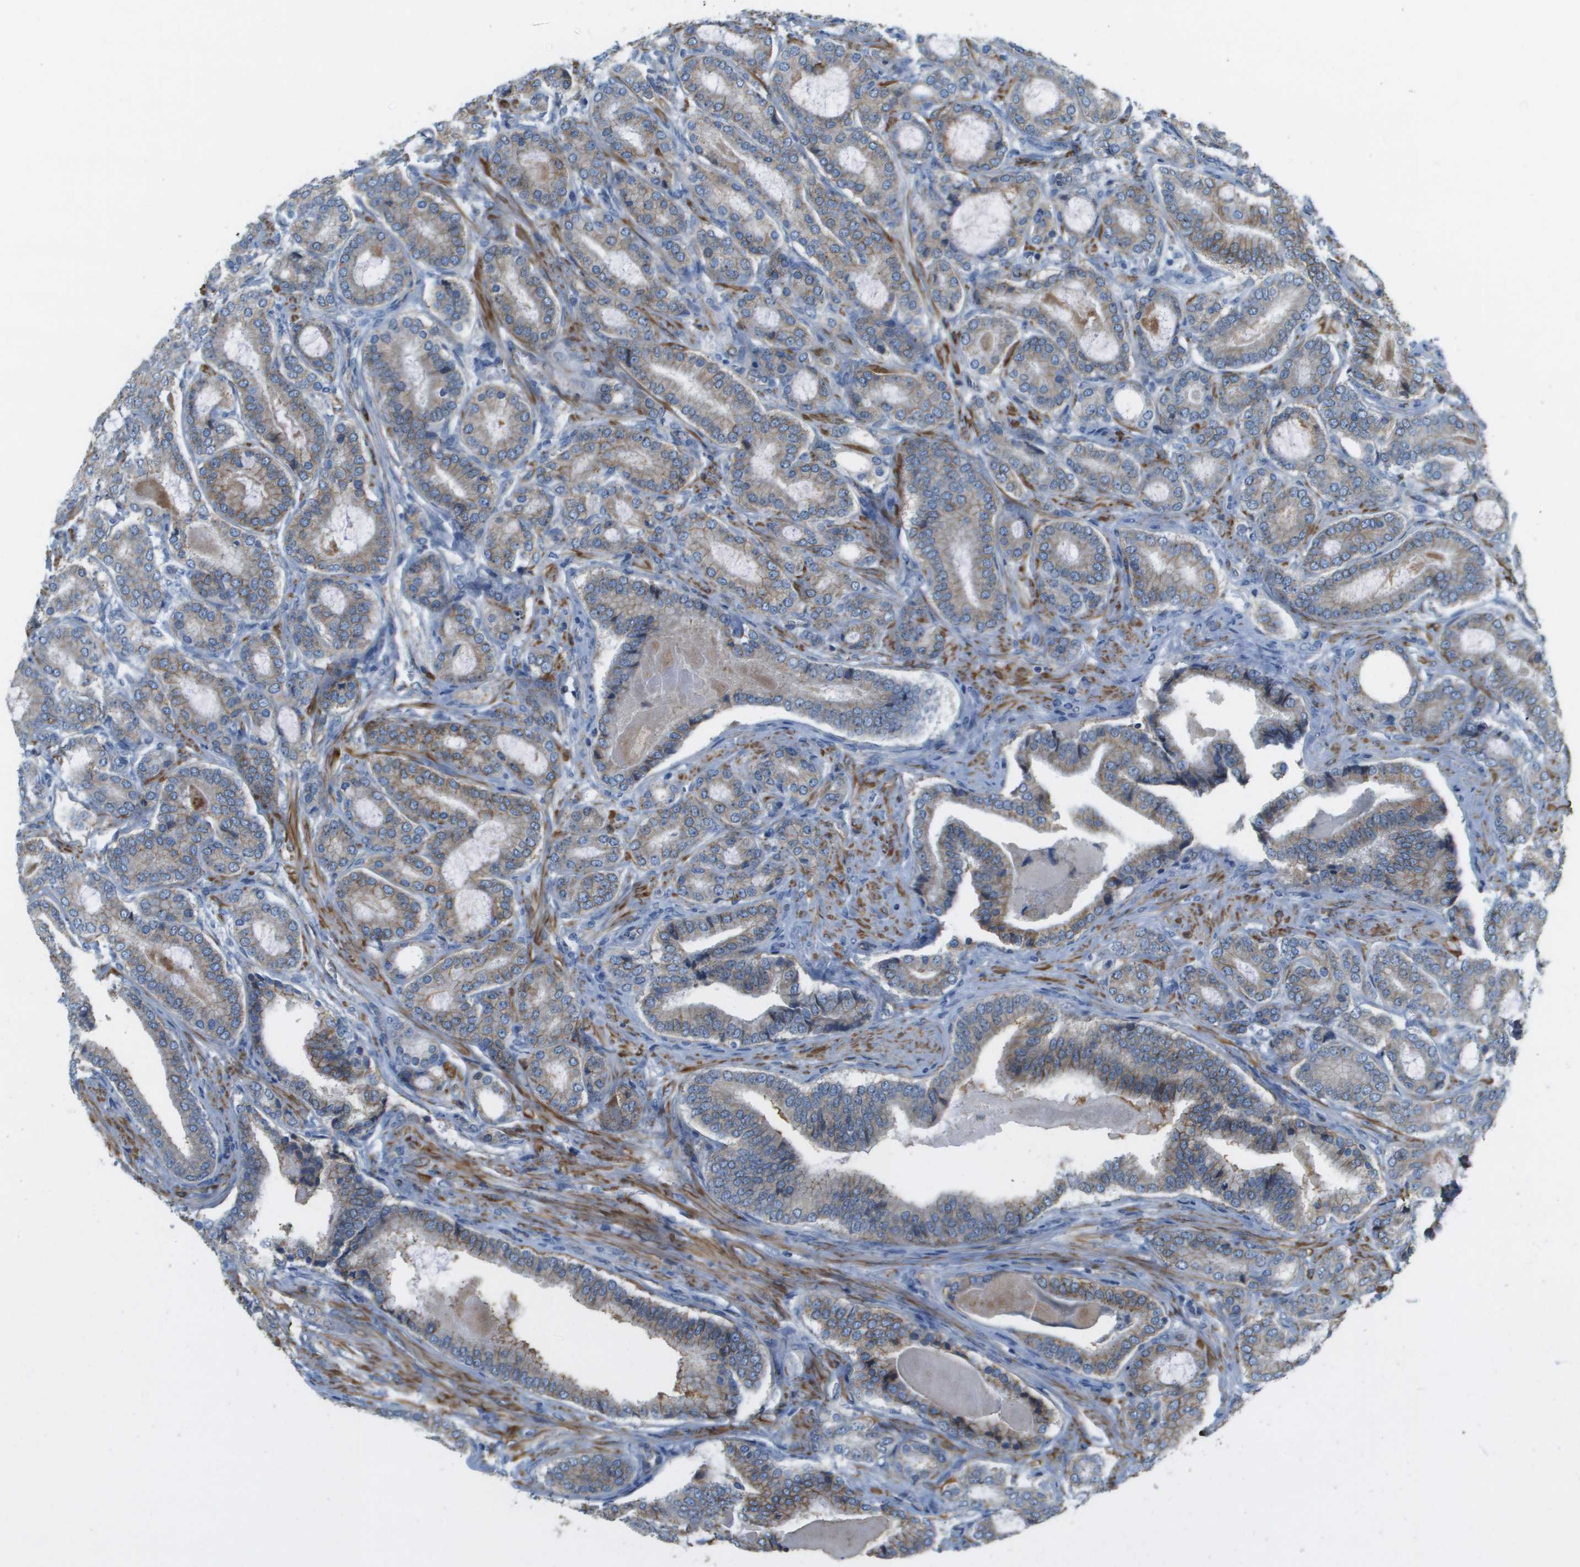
{"staining": {"intensity": "weak", "quantity": ">75%", "location": "cytoplasmic/membranous"}, "tissue": "prostate cancer", "cell_type": "Tumor cells", "image_type": "cancer", "snomed": [{"axis": "morphology", "description": "Adenocarcinoma, High grade"}, {"axis": "topography", "description": "Prostate"}], "caption": "Prostate cancer (adenocarcinoma (high-grade)) stained with a protein marker displays weak staining in tumor cells.", "gene": "MYH11", "patient": {"sex": "male", "age": 60}}